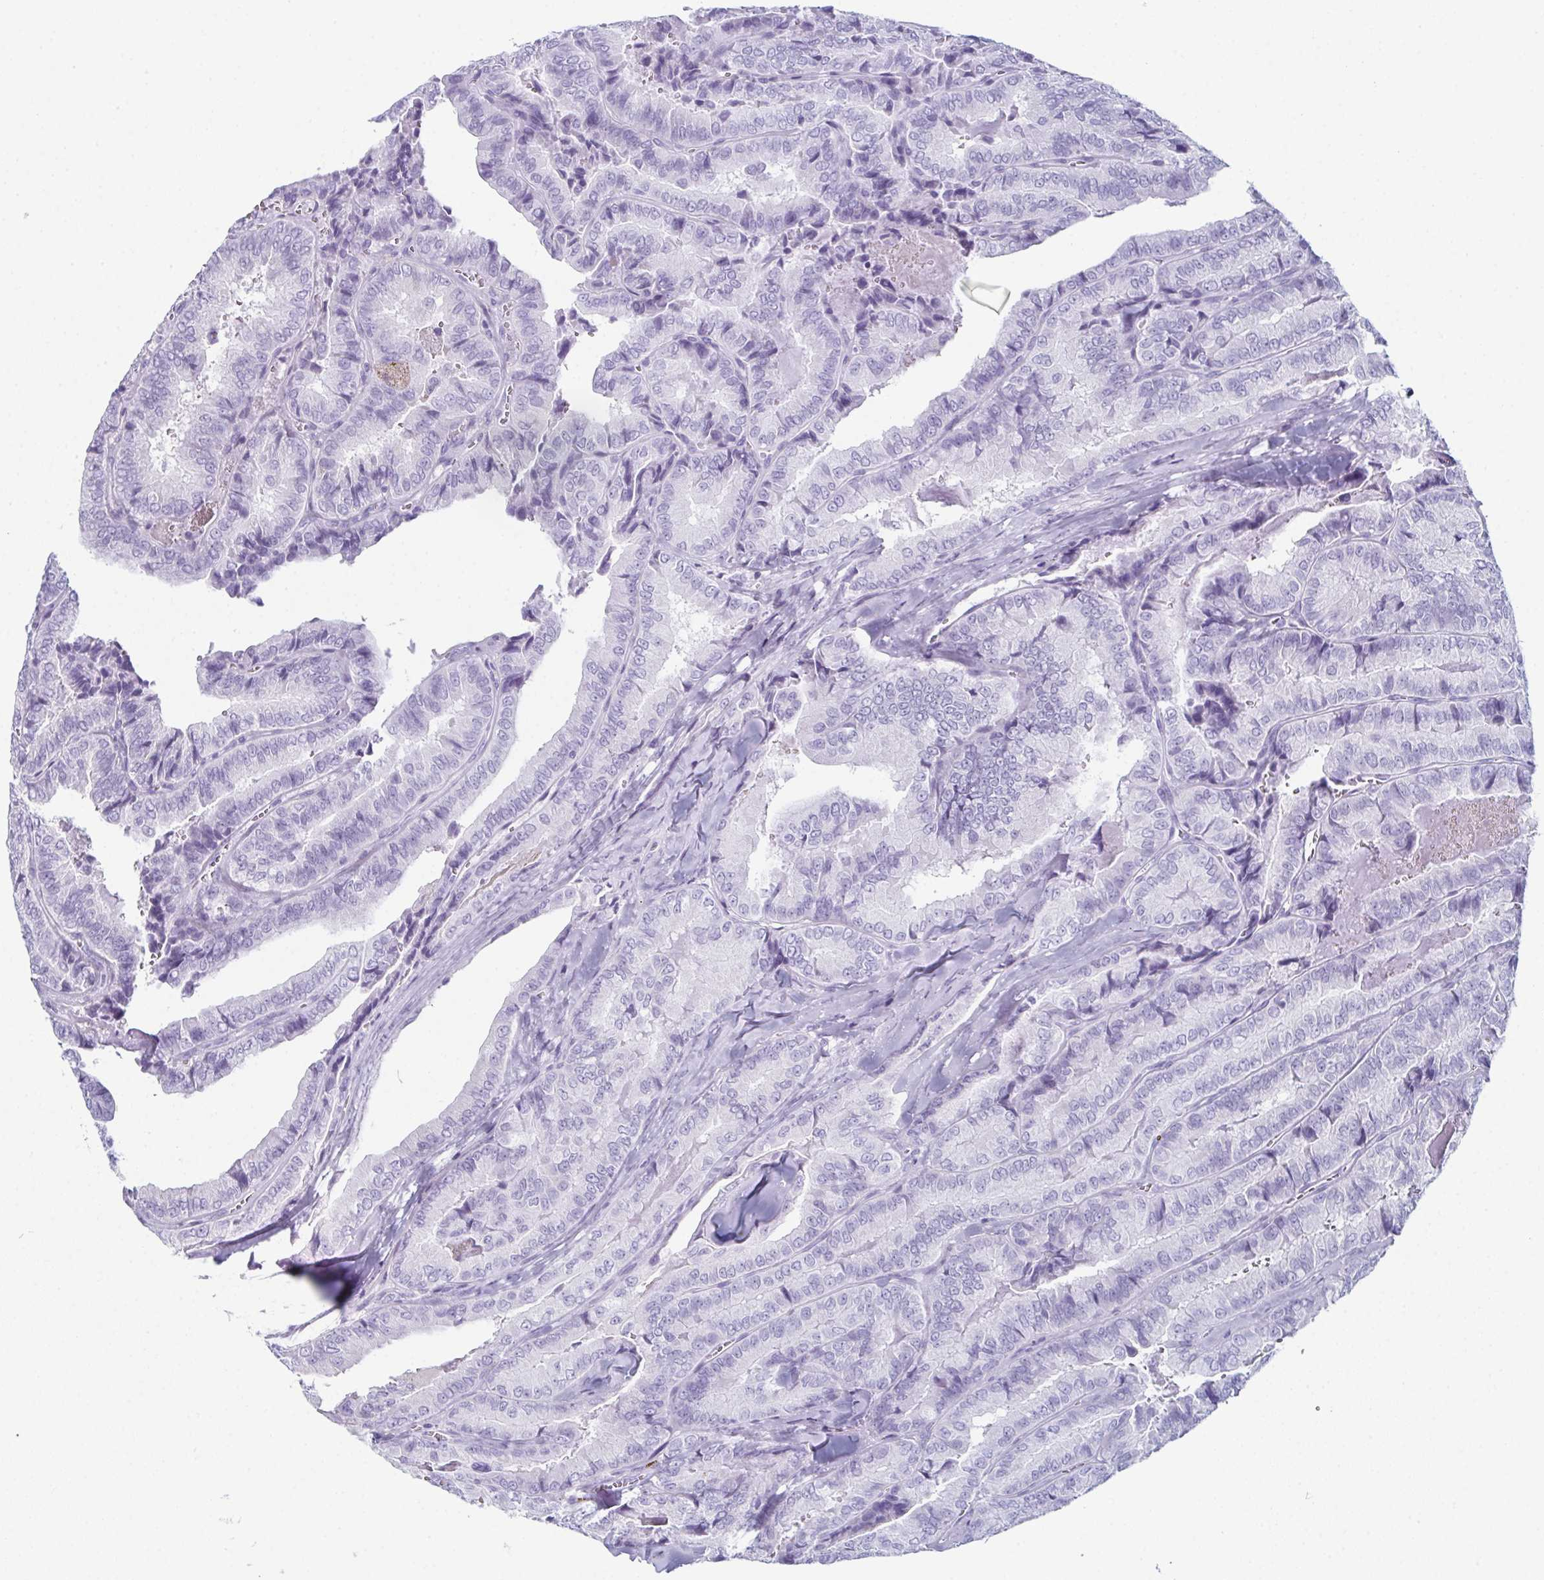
{"staining": {"intensity": "negative", "quantity": "none", "location": "none"}, "tissue": "thyroid cancer", "cell_type": "Tumor cells", "image_type": "cancer", "snomed": [{"axis": "morphology", "description": "Papillary adenocarcinoma, NOS"}, {"axis": "topography", "description": "Thyroid gland"}], "caption": "Histopathology image shows no significant protein staining in tumor cells of thyroid cancer.", "gene": "ENKUR", "patient": {"sex": "female", "age": 75}}